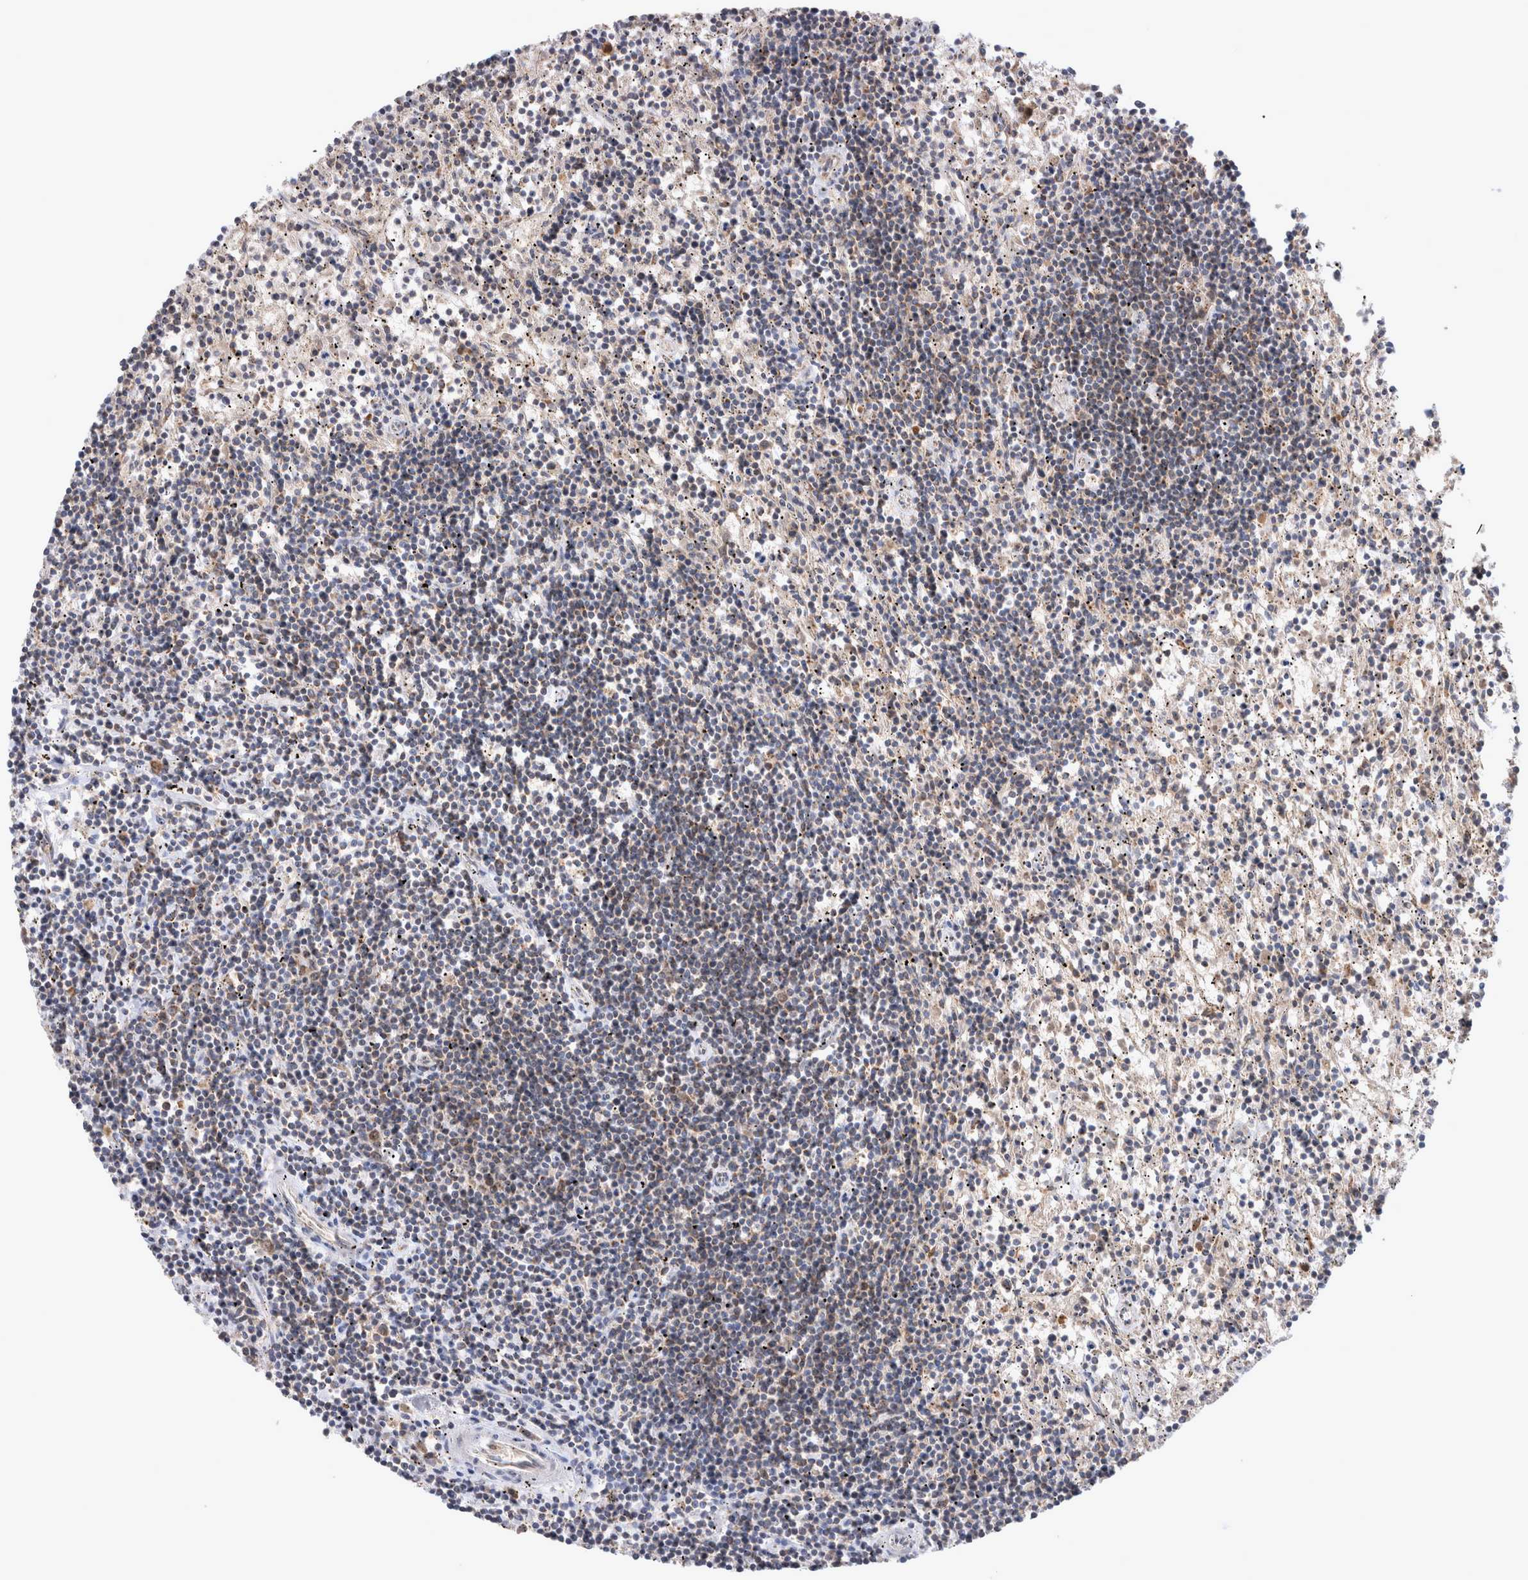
{"staining": {"intensity": "weak", "quantity": "<25%", "location": "cytoplasmic/membranous"}, "tissue": "lymphoma", "cell_type": "Tumor cells", "image_type": "cancer", "snomed": [{"axis": "morphology", "description": "Malignant lymphoma, non-Hodgkin's type, Low grade"}, {"axis": "topography", "description": "Spleen"}], "caption": "Tumor cells show no significant expression in low-grade malignant lymphoma, non-Hodgkin's type. (Stains: DAB immunohistochemistry with hematoxylin counter stain, Microscopy: brightfield microscopy at high magnification).", "gene": "MRPS28", "patient": {"sex": "male", "age": 76}}